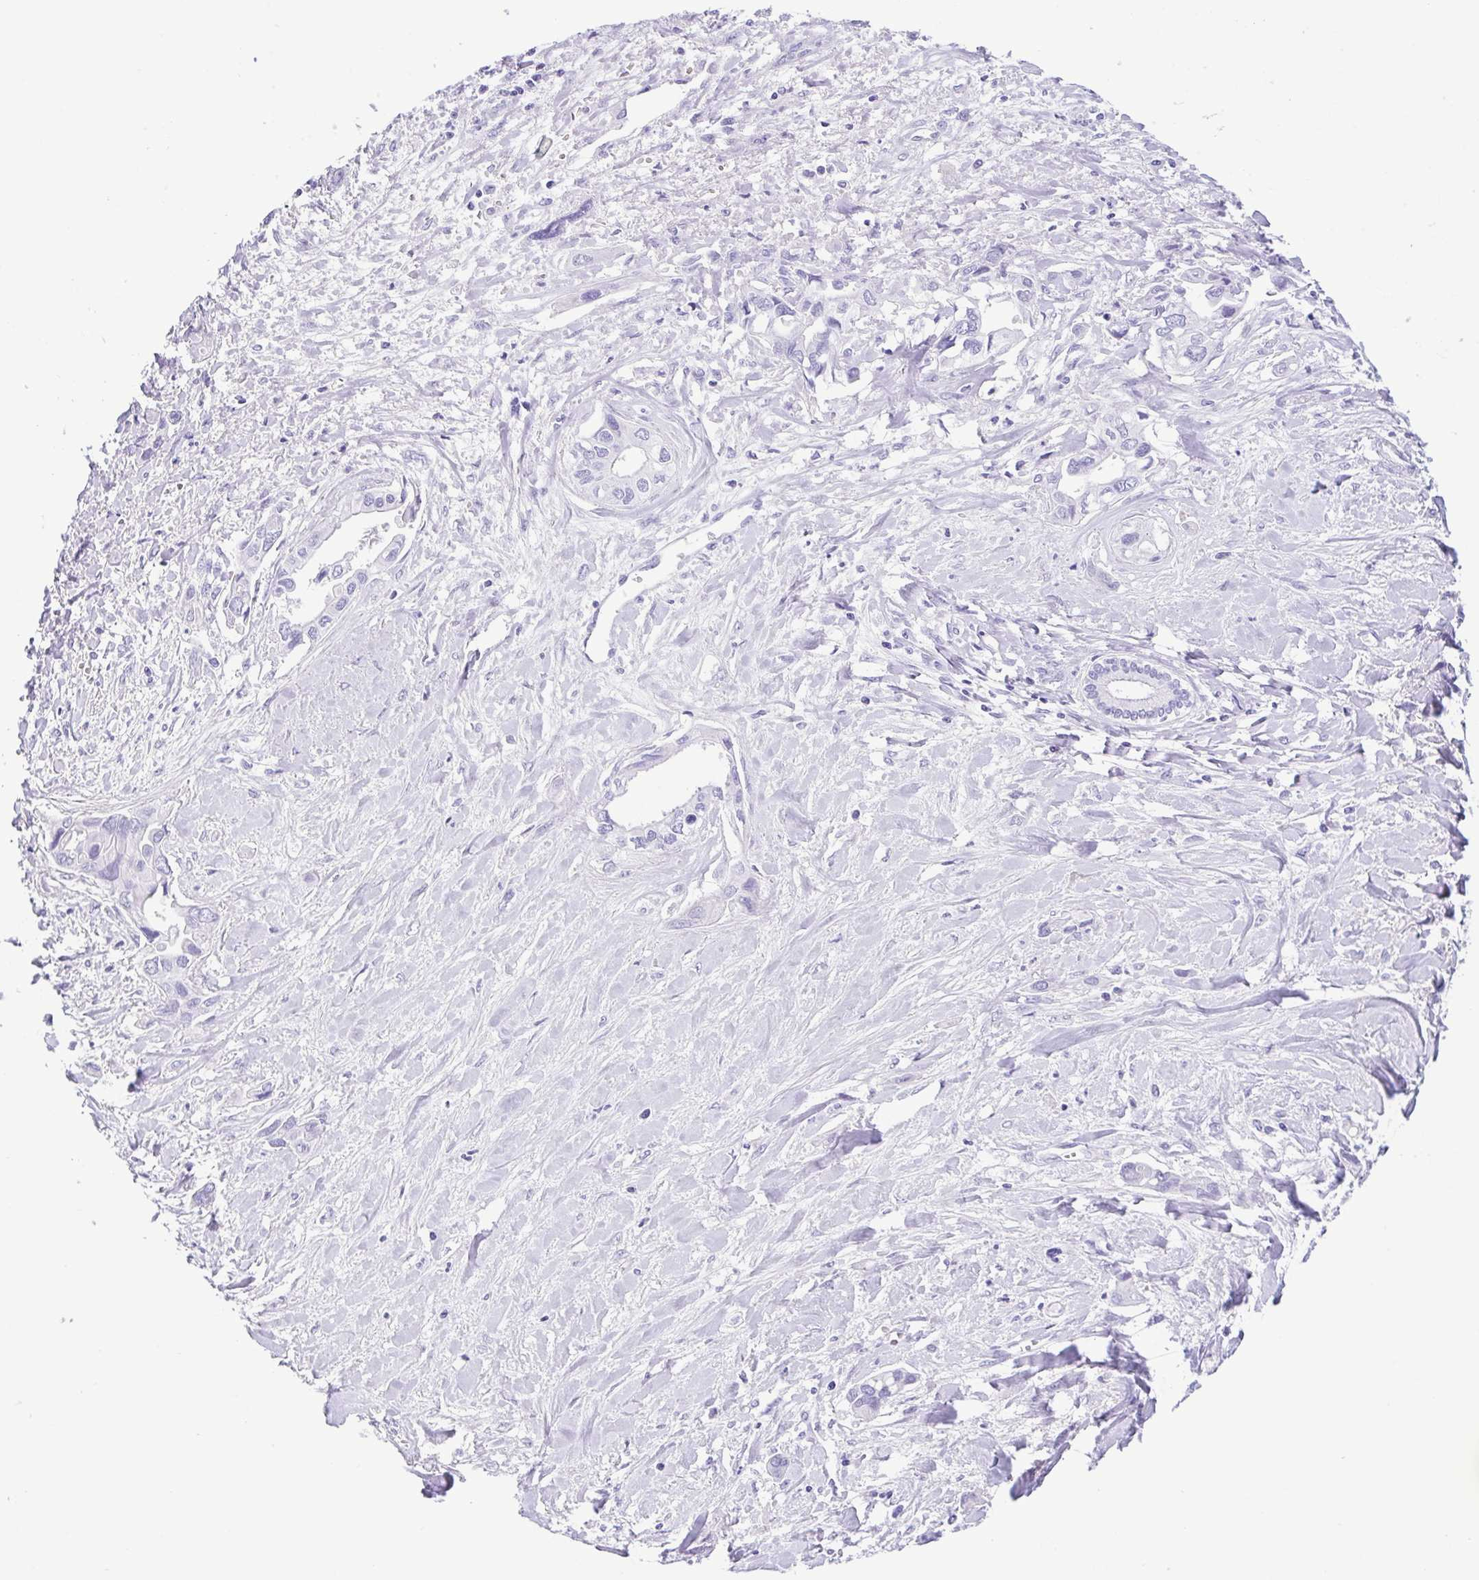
{"staining": {"intensity": "negative", "quantity": "none", "location": "none"}, "tissue": "liver cancer", "cell_type": "Tumor cells", "image_type": "cancer", "snomed": [{"axis": "morphology", "description": "Cholangiocarcinoma"}, {"axis": "topography", "description": "Liver"}], "caption": "Image shows no significant protein positivity in tumor cells of liver cholangiocarcinoma. Brightfield microscopy of IHC stained with DAB (3,3'-diaminobenzidine) (brown) and hematoxylin (blue), captured at high magnification.", "gene": "OVGP1", "patient": {"sex": "female", "age": 64}}